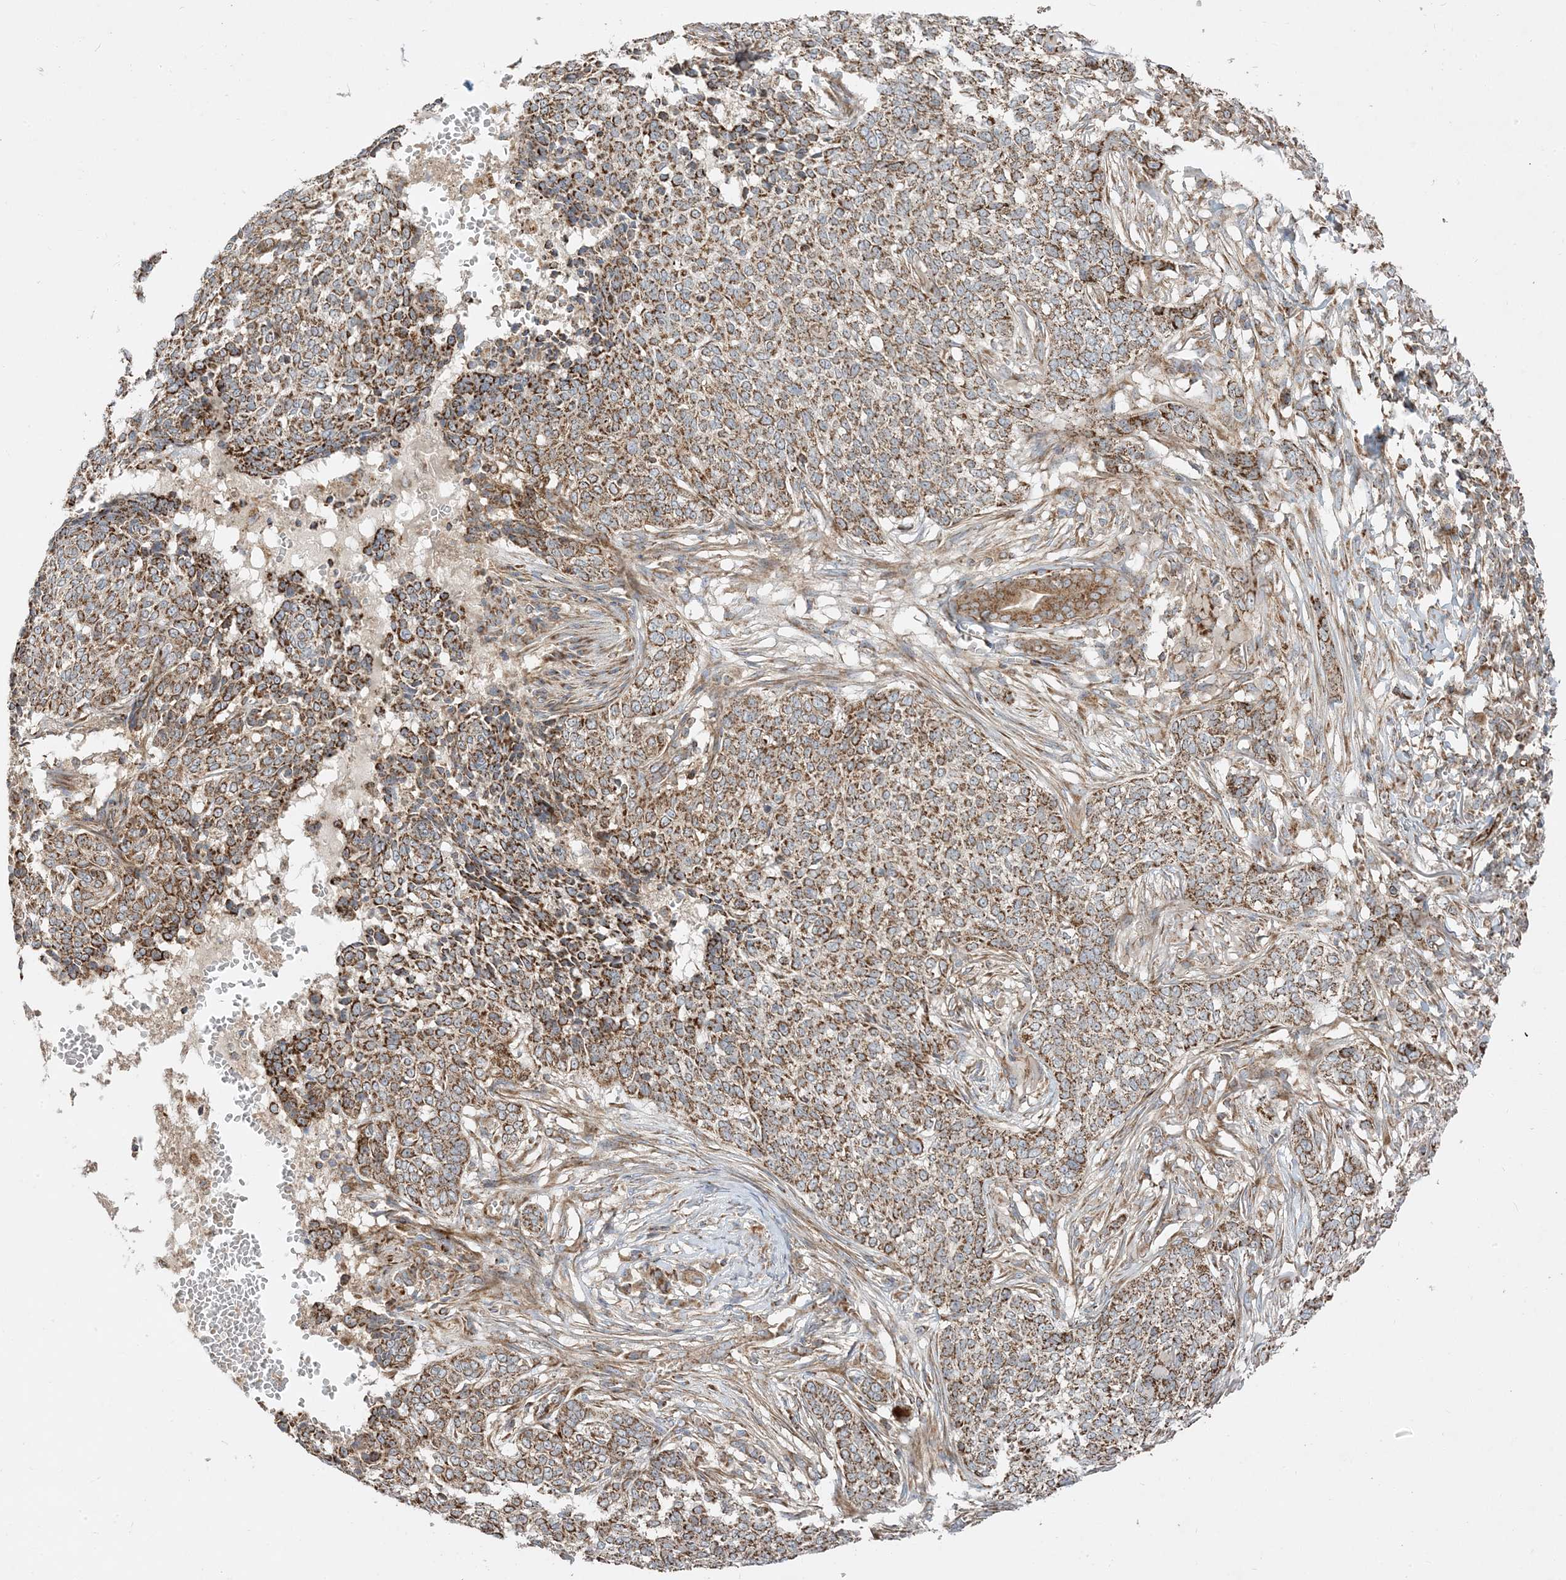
{"staining": {"intensity": "strong", "quantity": ">75%", "location": "cytoplasmic/membranous"}, "tissue": "skin cancer", "cell_type": "Tumor cells", "image_type": "cancer", "snomed": [{"axis": "morphology", "description": "Basal cell carcinoma"}, {"axis": "topography", "description": "Skin"}], "caption": "Skin cancer (basal cell carcinoma) stained with DAB immunohistochemistry (IHC) exhibits high levels of strong cytoplasmic/membranous staining in about >75% of tumor cells. (Brightfield microscopy of DAB IHC at high magnification).", "gene": "AARS2", "patient": {"sex": "male", "age": 85}}